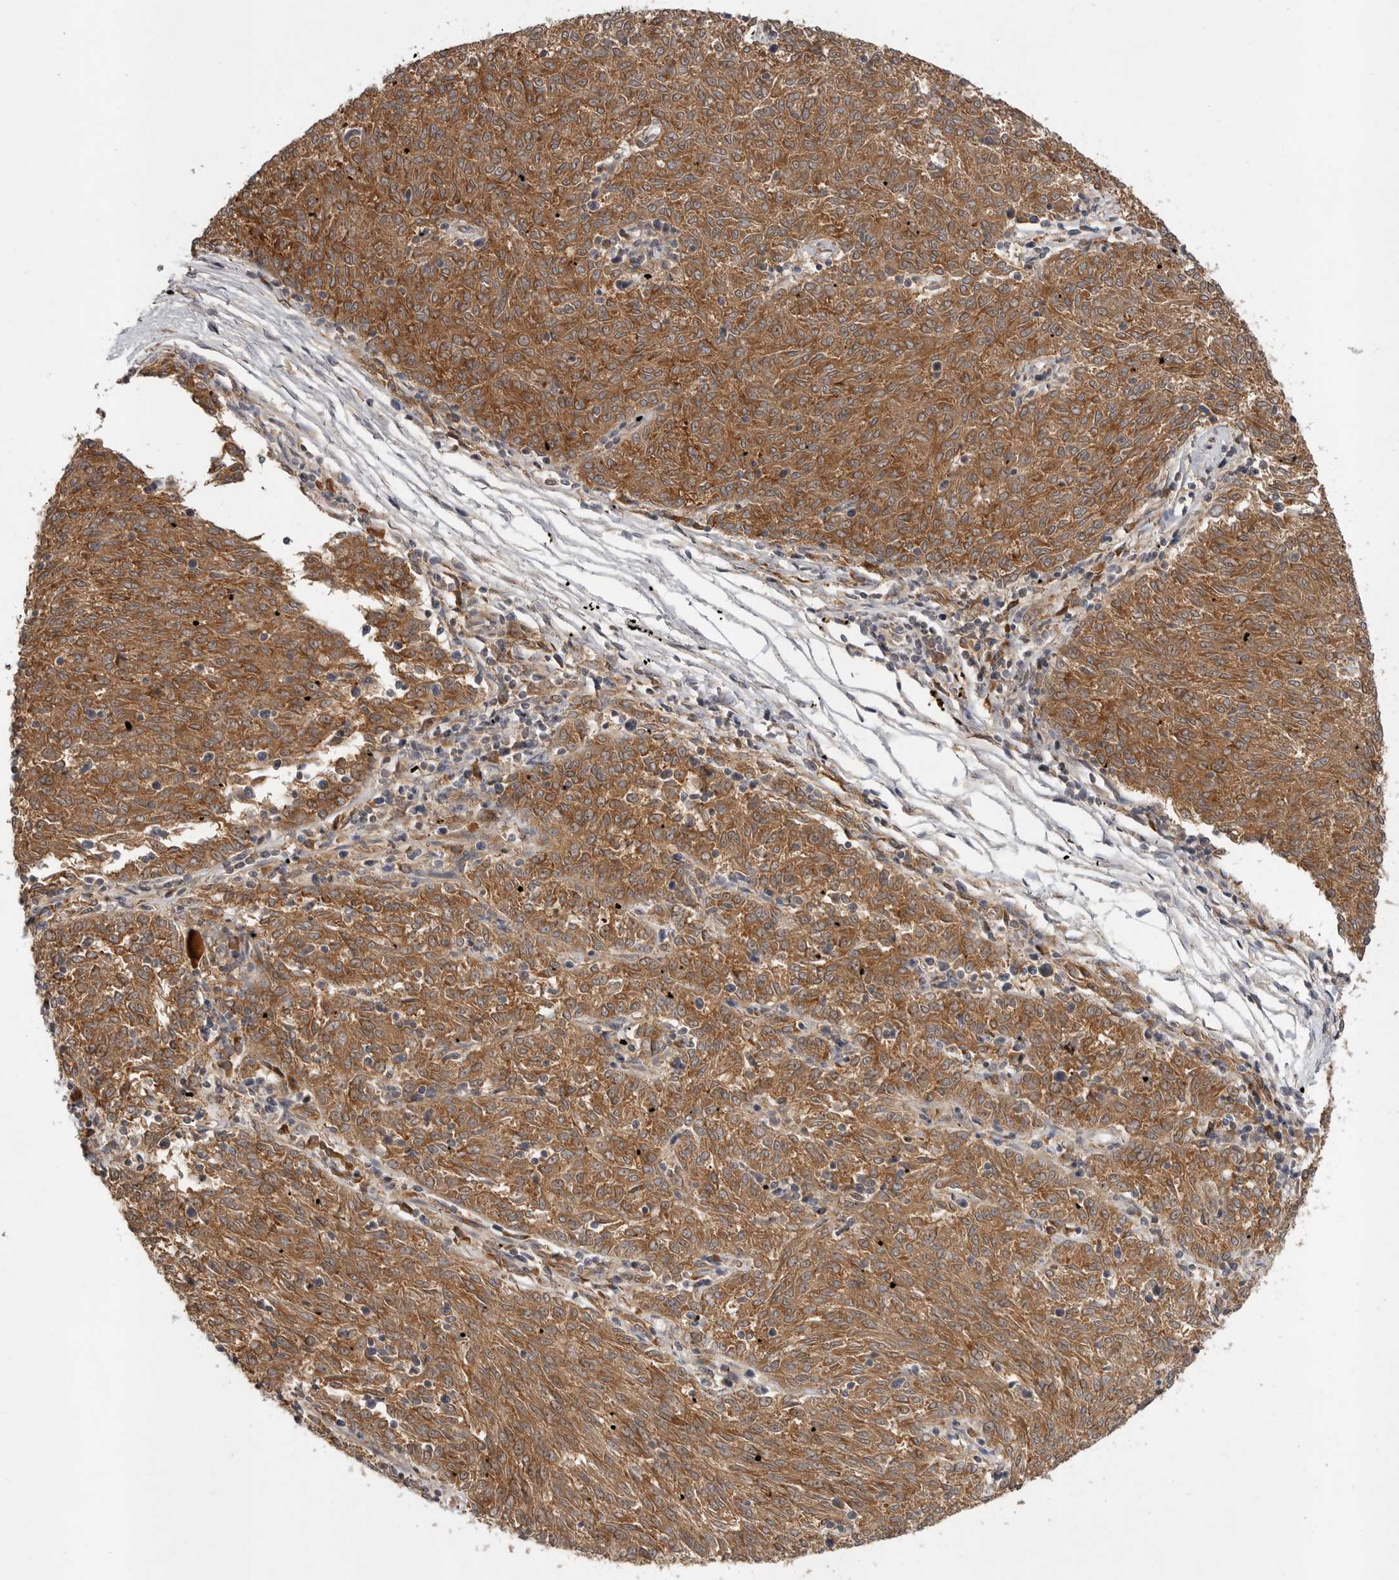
{"staining": {"intensity": "moderate", "quantity": ">75%", "location": "cytoplasmic/membranous"}, "tissue": "melanoma", "cell_type": "Tumor cells", "image_type": "cancer", "snomed": [{"axis": "morphology", "description": "Malignant melanoma, NOS"}, {"axis": "topography", "description": "Skin"}], "caption": "Malignant melanoma stained with DAB immunohistochemistry (IHC) exhibits medium levels of moderate cytoplasmic/membranous positivity in approximately >75% of tumor cells.", "gene": "OSBPL9", "patient": {"sex": "female", "age": 72}}